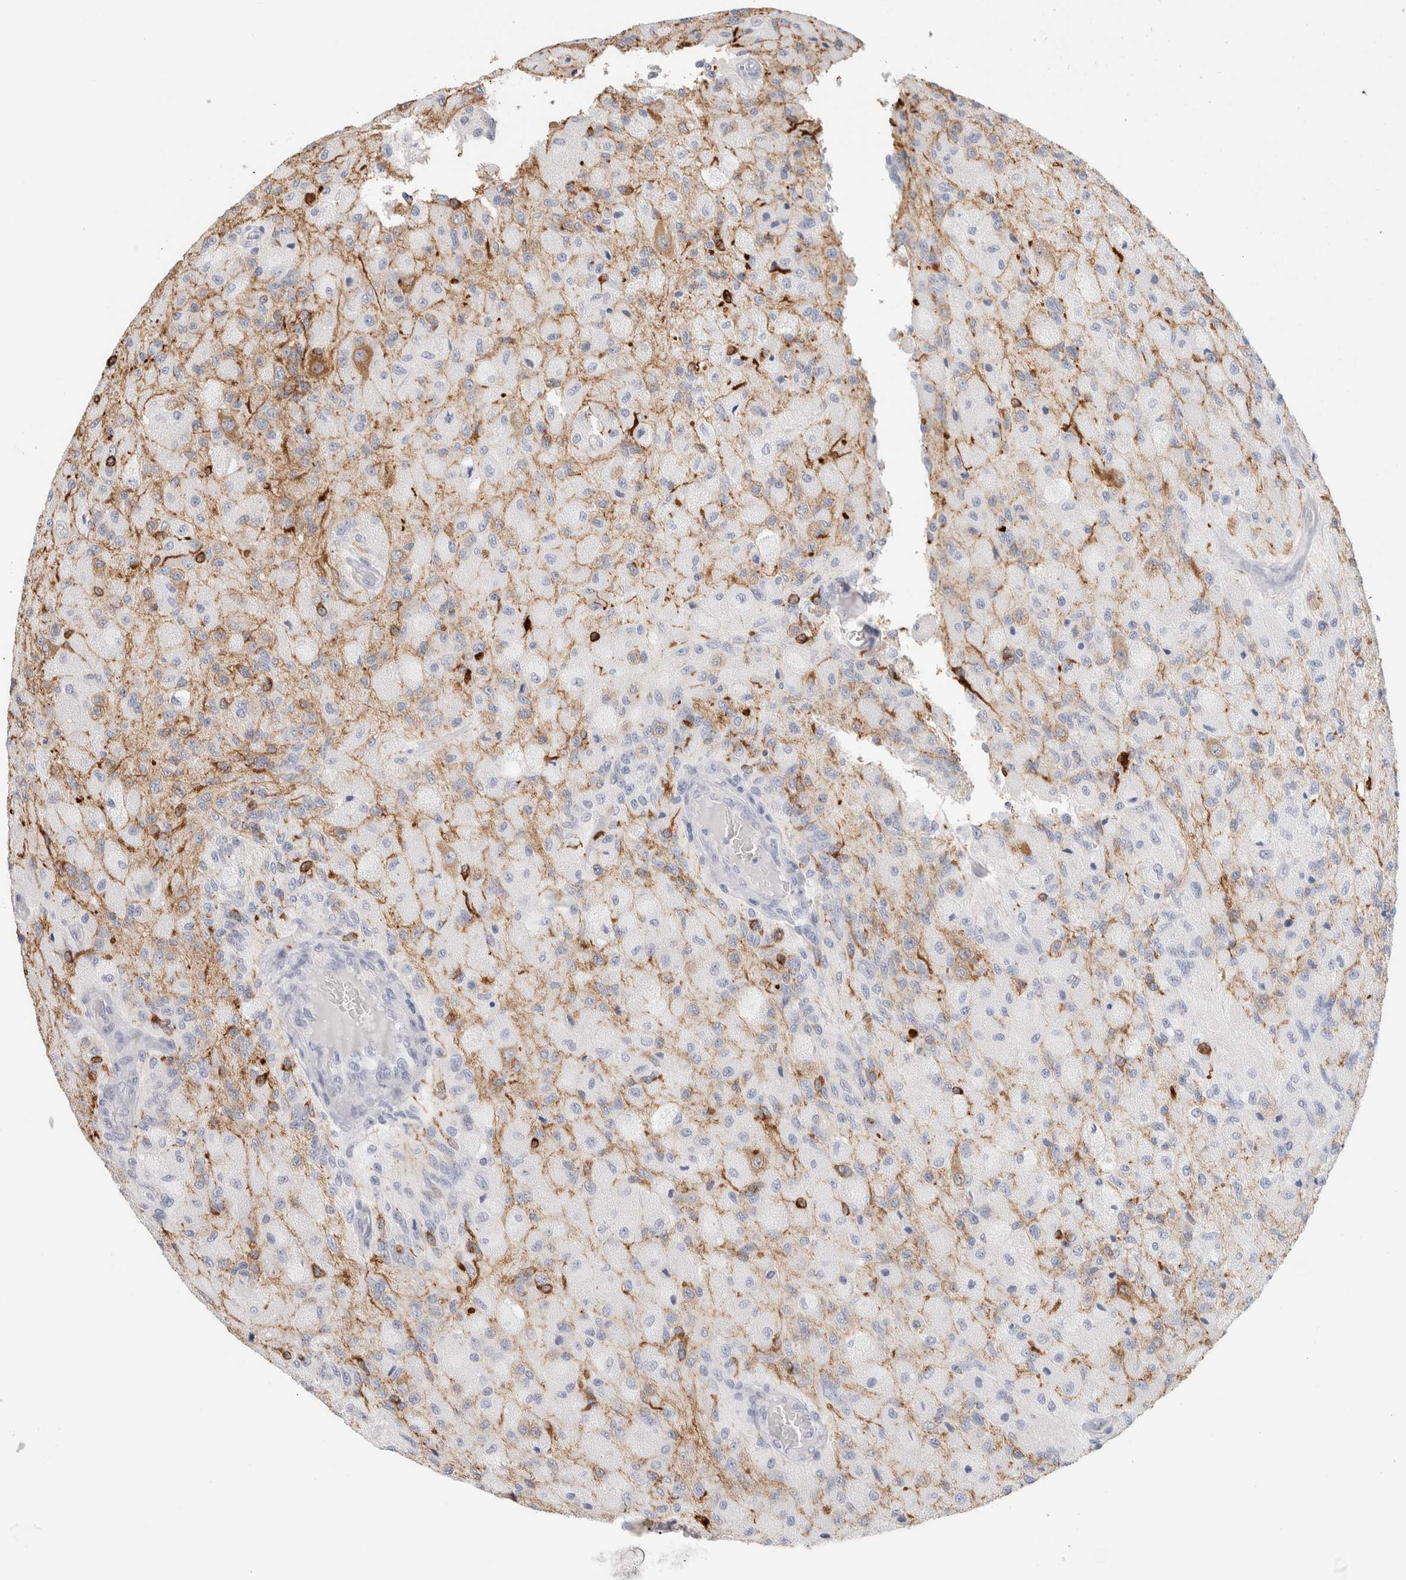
{"staining": {"intensity": "moderate", "quantity": "<25%", "location": "cytoplasmic/membranous"}, "tissue": "glioma", "cell_type": "Tumor cells", "image_type": "cancer", "snomed": [{"axis": "morphology", "description": "Normal tissue, NOS"}, {"axis": "morphology", "description": "Glioma, malignant, High grade"}, {"axis": "topography", "description": "Cerebral cortex"}], "caption": "Malignant high-grade glioma tissue exhibits moderate cytoplasmic/membranous positivity in approximately <25% of tumor cells", "gene": "RTN4", "patient": {"sex": "male", "age": 77}}